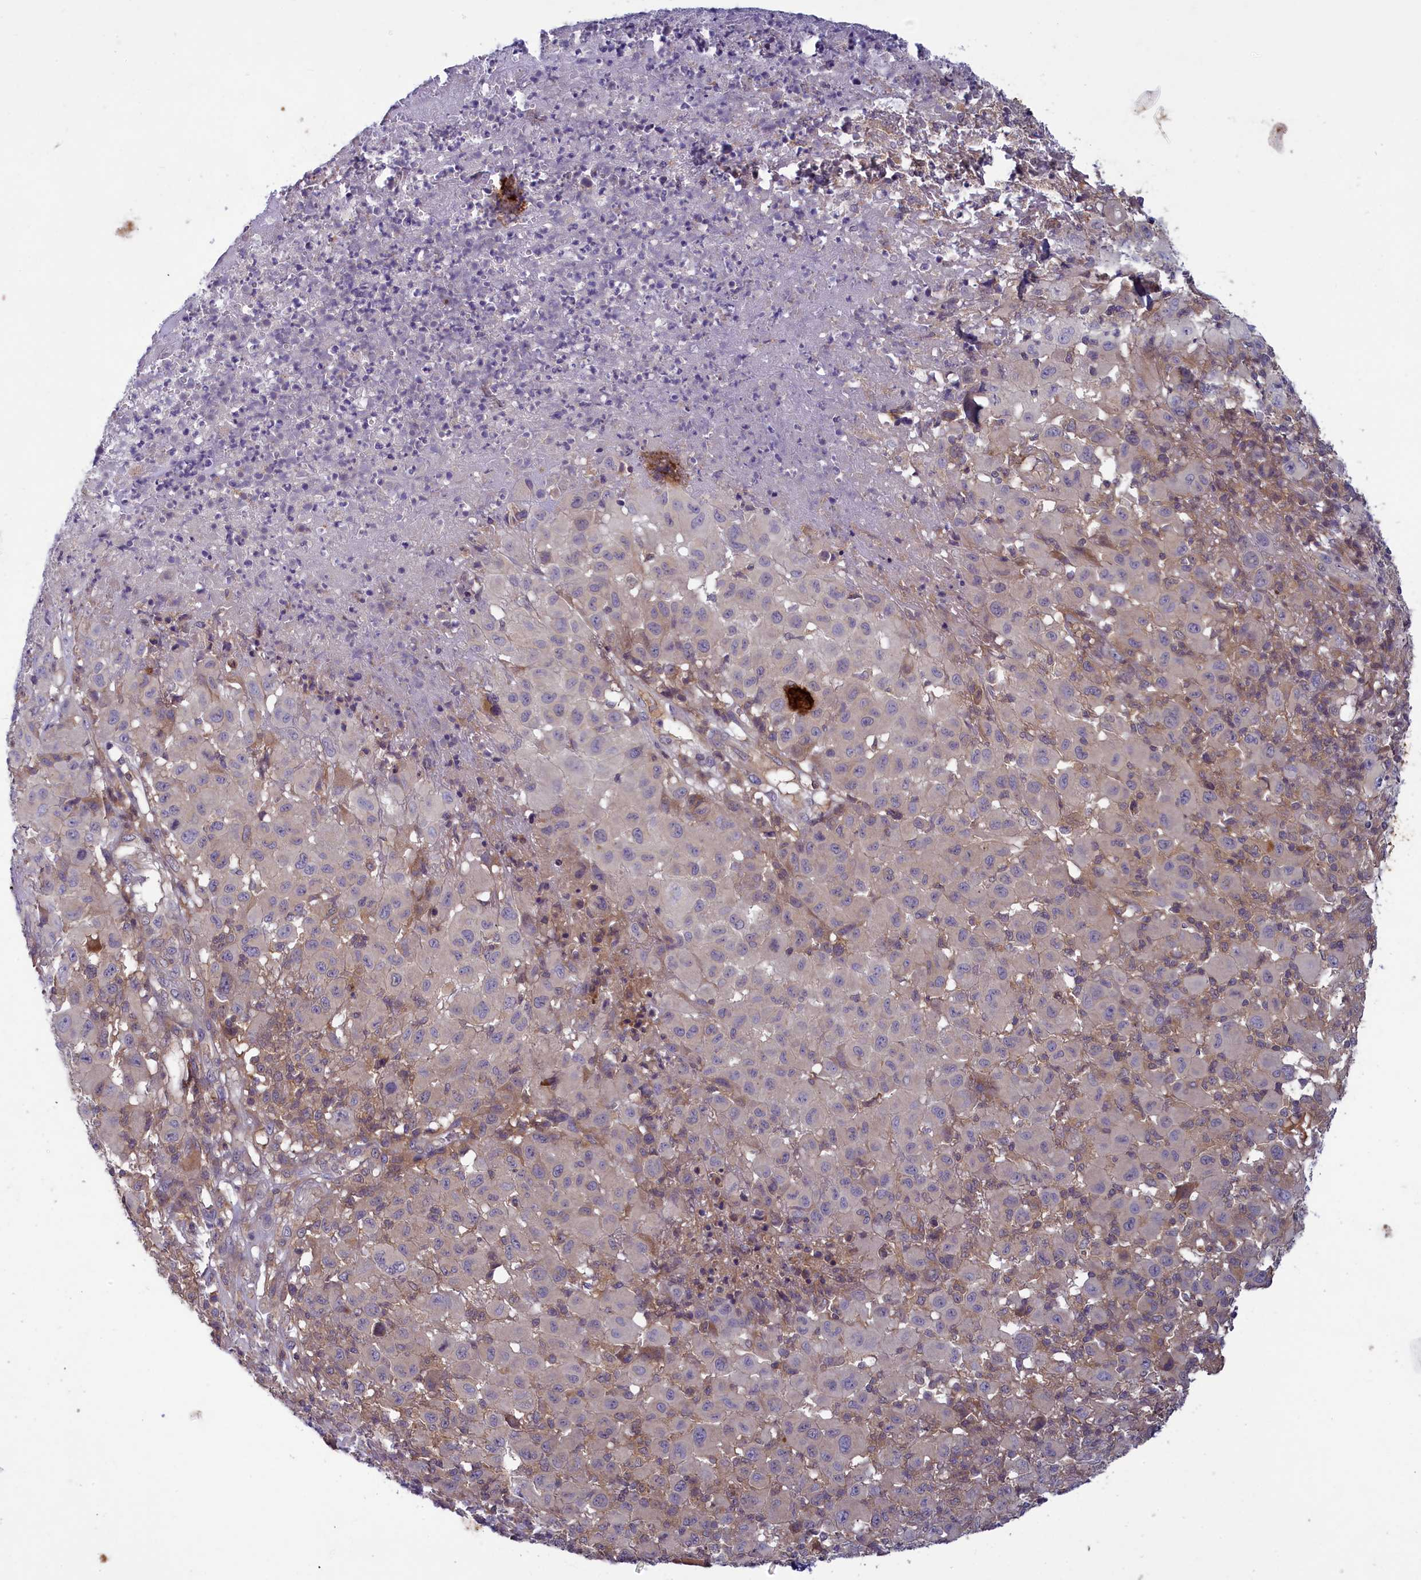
{"staining": {"intensity": "negative", "quantity": "none", "location": "none"}, "tissue": "melanoma", "cell_type": "Tumor cells", "image_type": "cancer", "snomed": [{"axis": "morphology", "description": "Malignant melanoma, NOS"}, {"axis": "topography", "description": "Skin"}], "caption": "An immunohistochemistry photomicrograph of melanoma is shown. There is no staining in tumor cells of melanoma.", "gene": "NUBP1", "patient": {"sex": "male", "age": 73}}